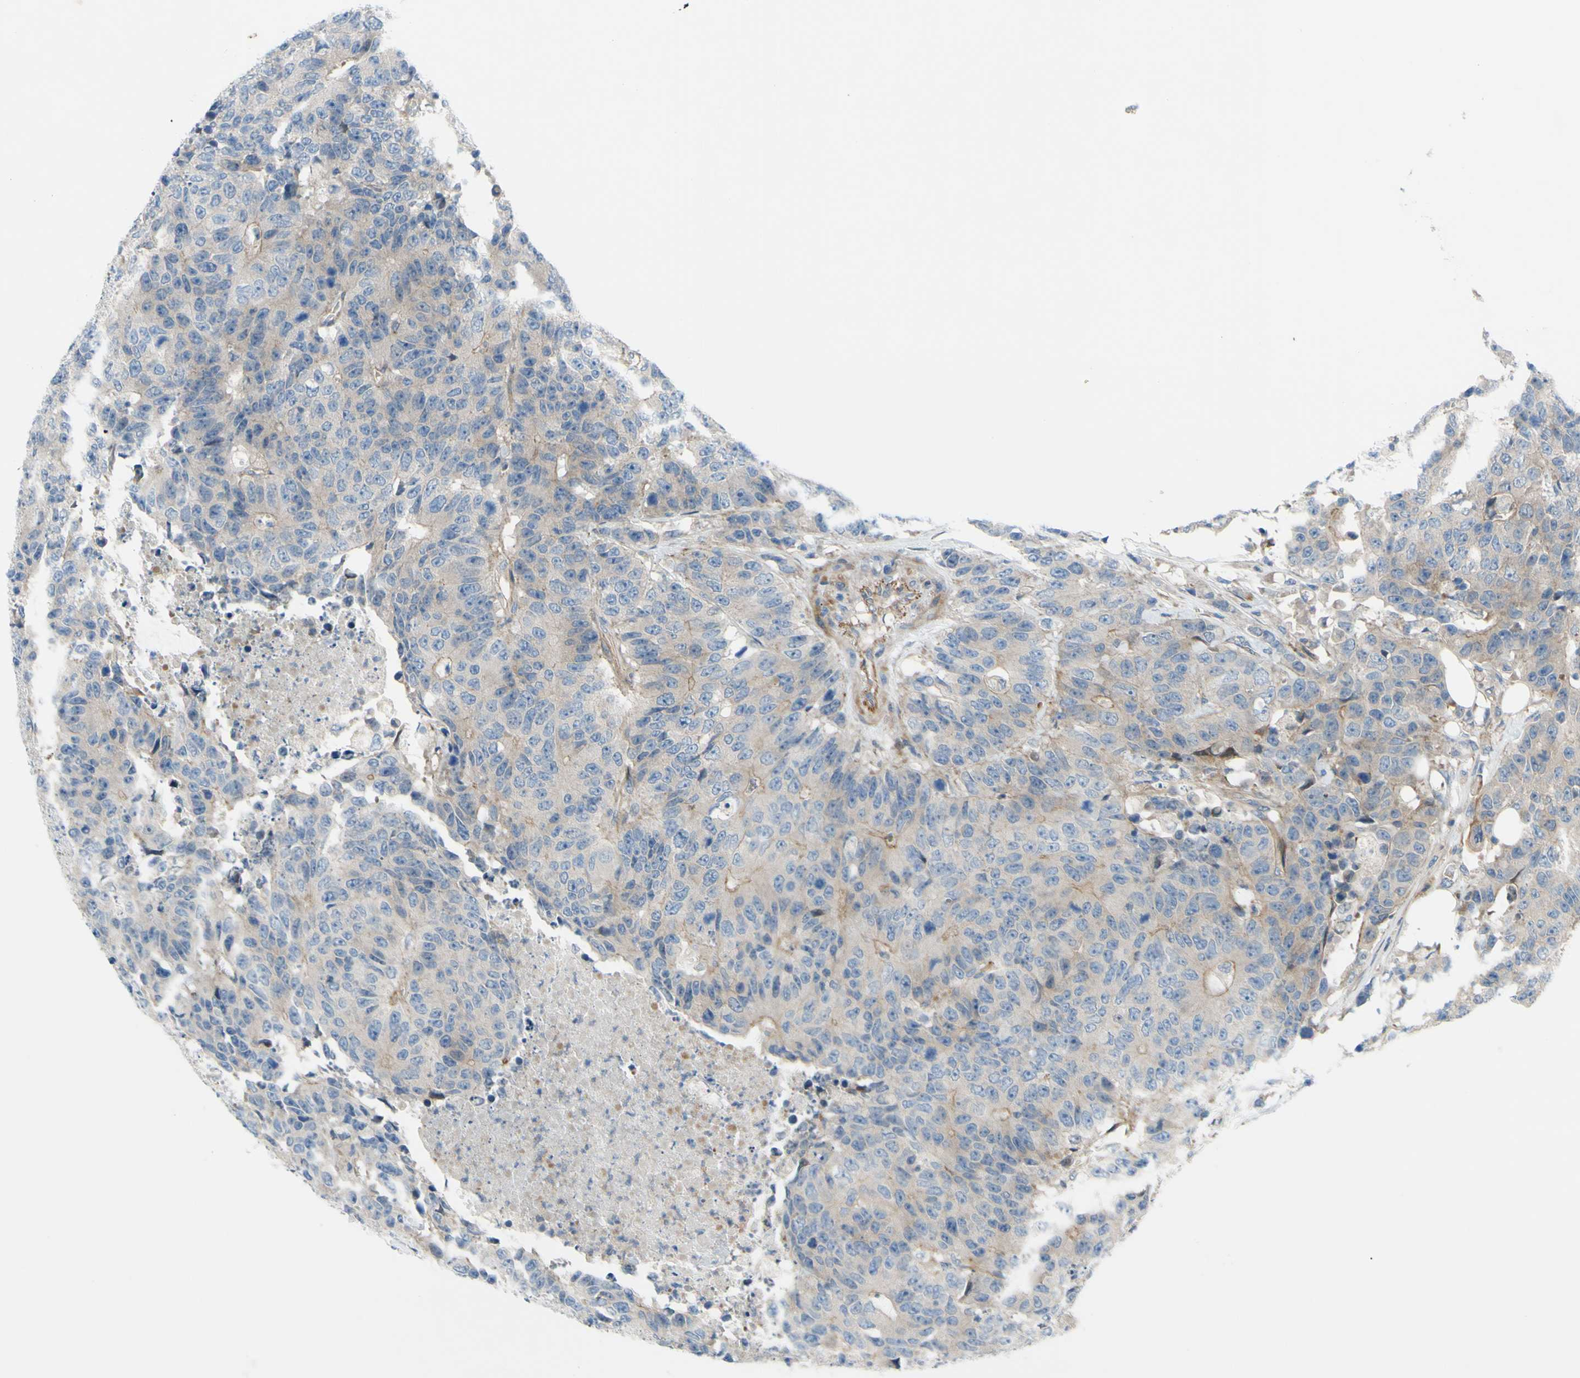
{"staining": {"intensity": "weak", "quantity": "<25%", "location": "cytoplasmic/membranous"}, "tissue": "colorectal cancer", "cell_type": "Tumor cells", "image_type": "cancer", "snomed": [{"axis": "morphology", "description": "Adenocarcinoma, NOS"}, {"axis": "topography", "description": "Colon"}], "caption": "An IHC photomicrograph of colorectal cancer (adenocarcinoma) is shown. There is no staining in tumor cells of colorectal cancer (adenocarcinoma).", "gene": "PAK2", "patient": {"sex": "female", "age": 86}}